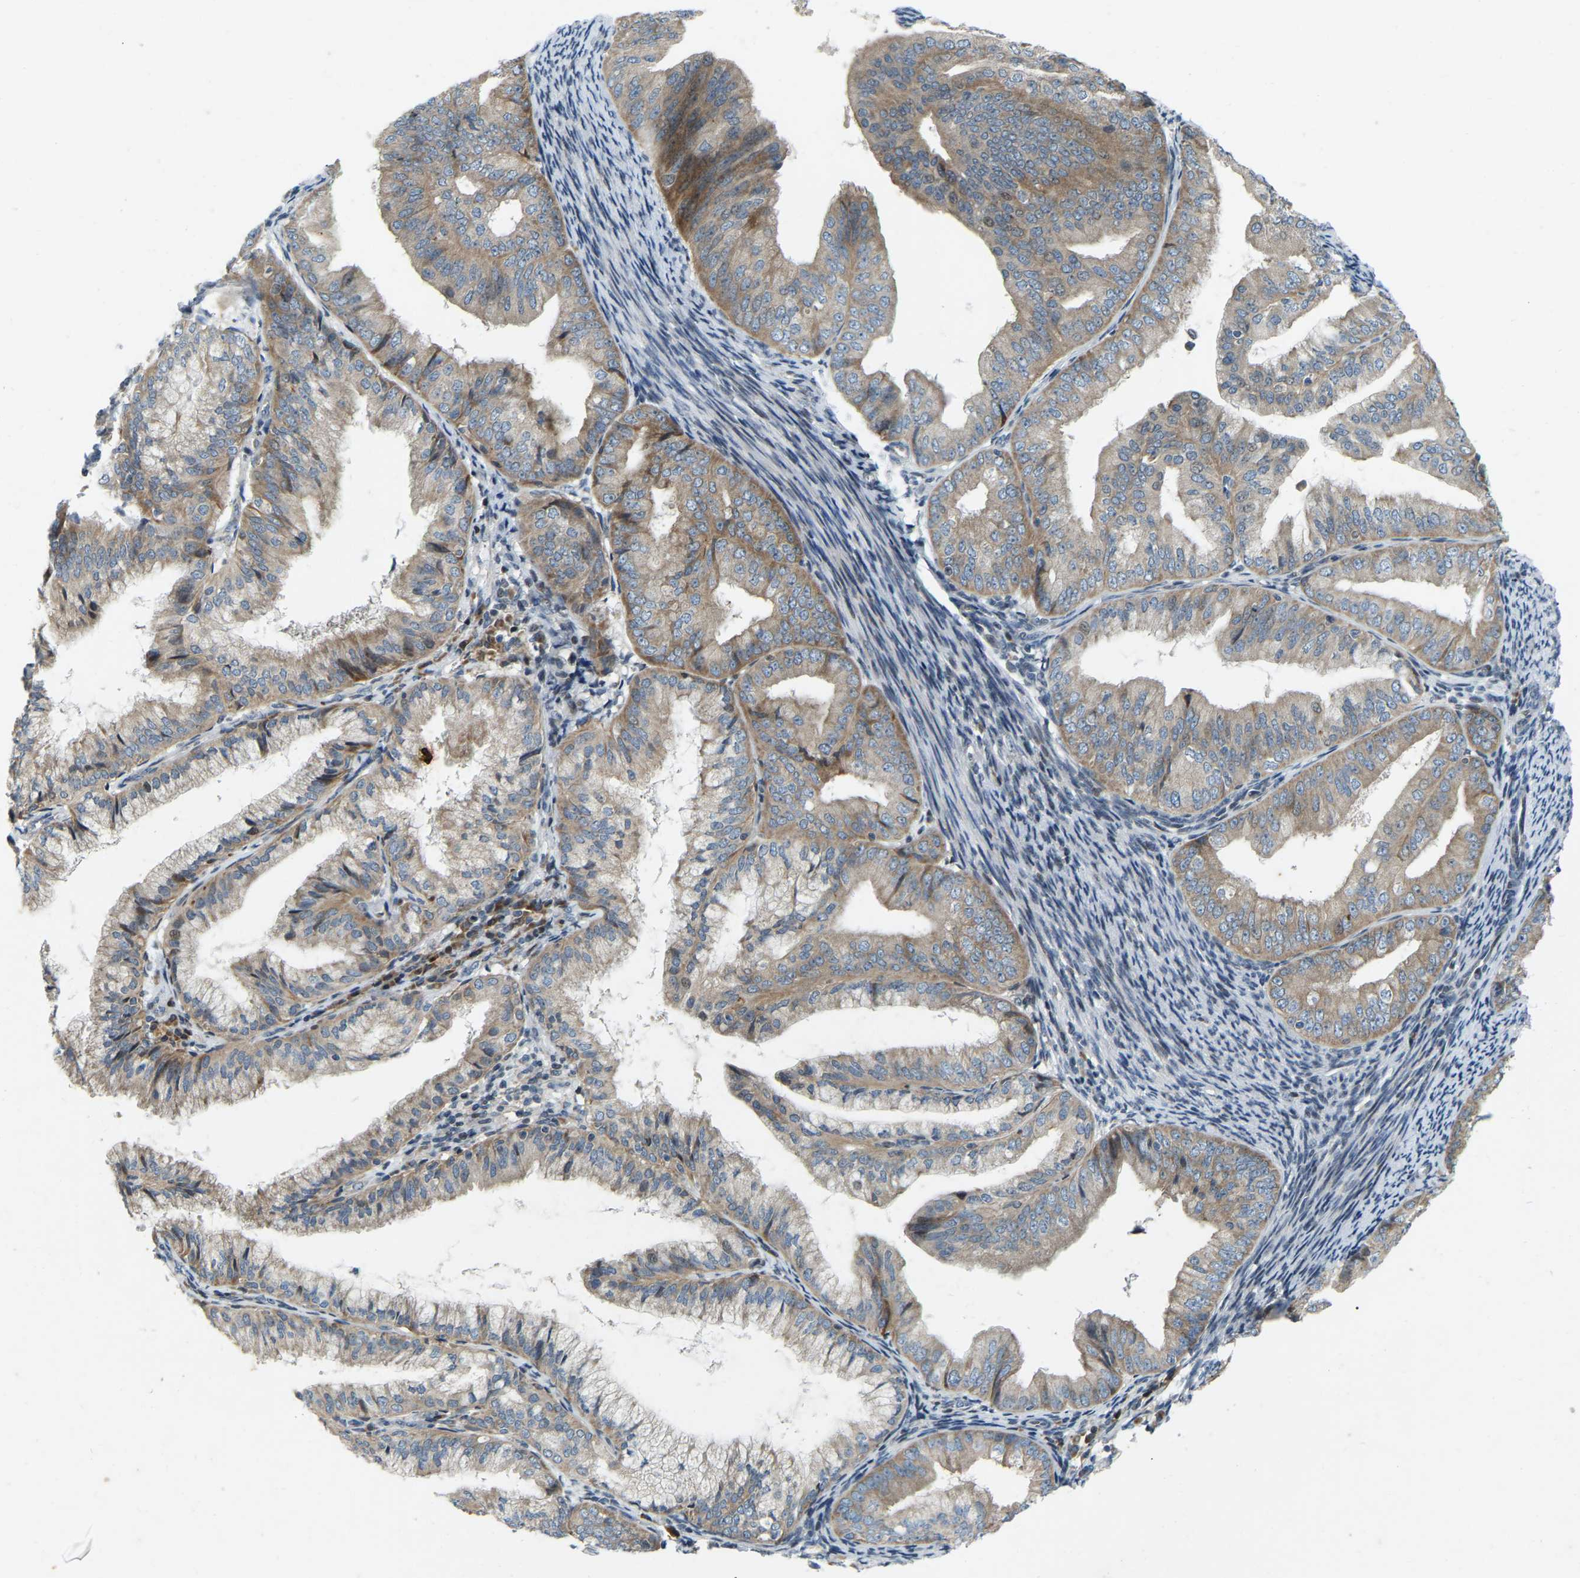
{"staining": {"intensity": "moderate", "quantity": ">75%", "location": "cytoplasmic/membranous"}, "tissue": "endometrial cancer", "cell_type": "Tumor cells", "image_type": "cancer", "snomed": [{"axis": "morphology", "description": "Adenocarcinoma, NOS"}, {"axis": "topography", "description": "Endometrium"}], "caption": "Immunohistochemistry (IHC) of adenocarcinoma (endometrial) exhibits medium levels of moderate cytoplasmic/membranous expression in approximately >75% of tumor cells.", "gene": "PARL", "patient": {"sex": "female", "age": 63}}